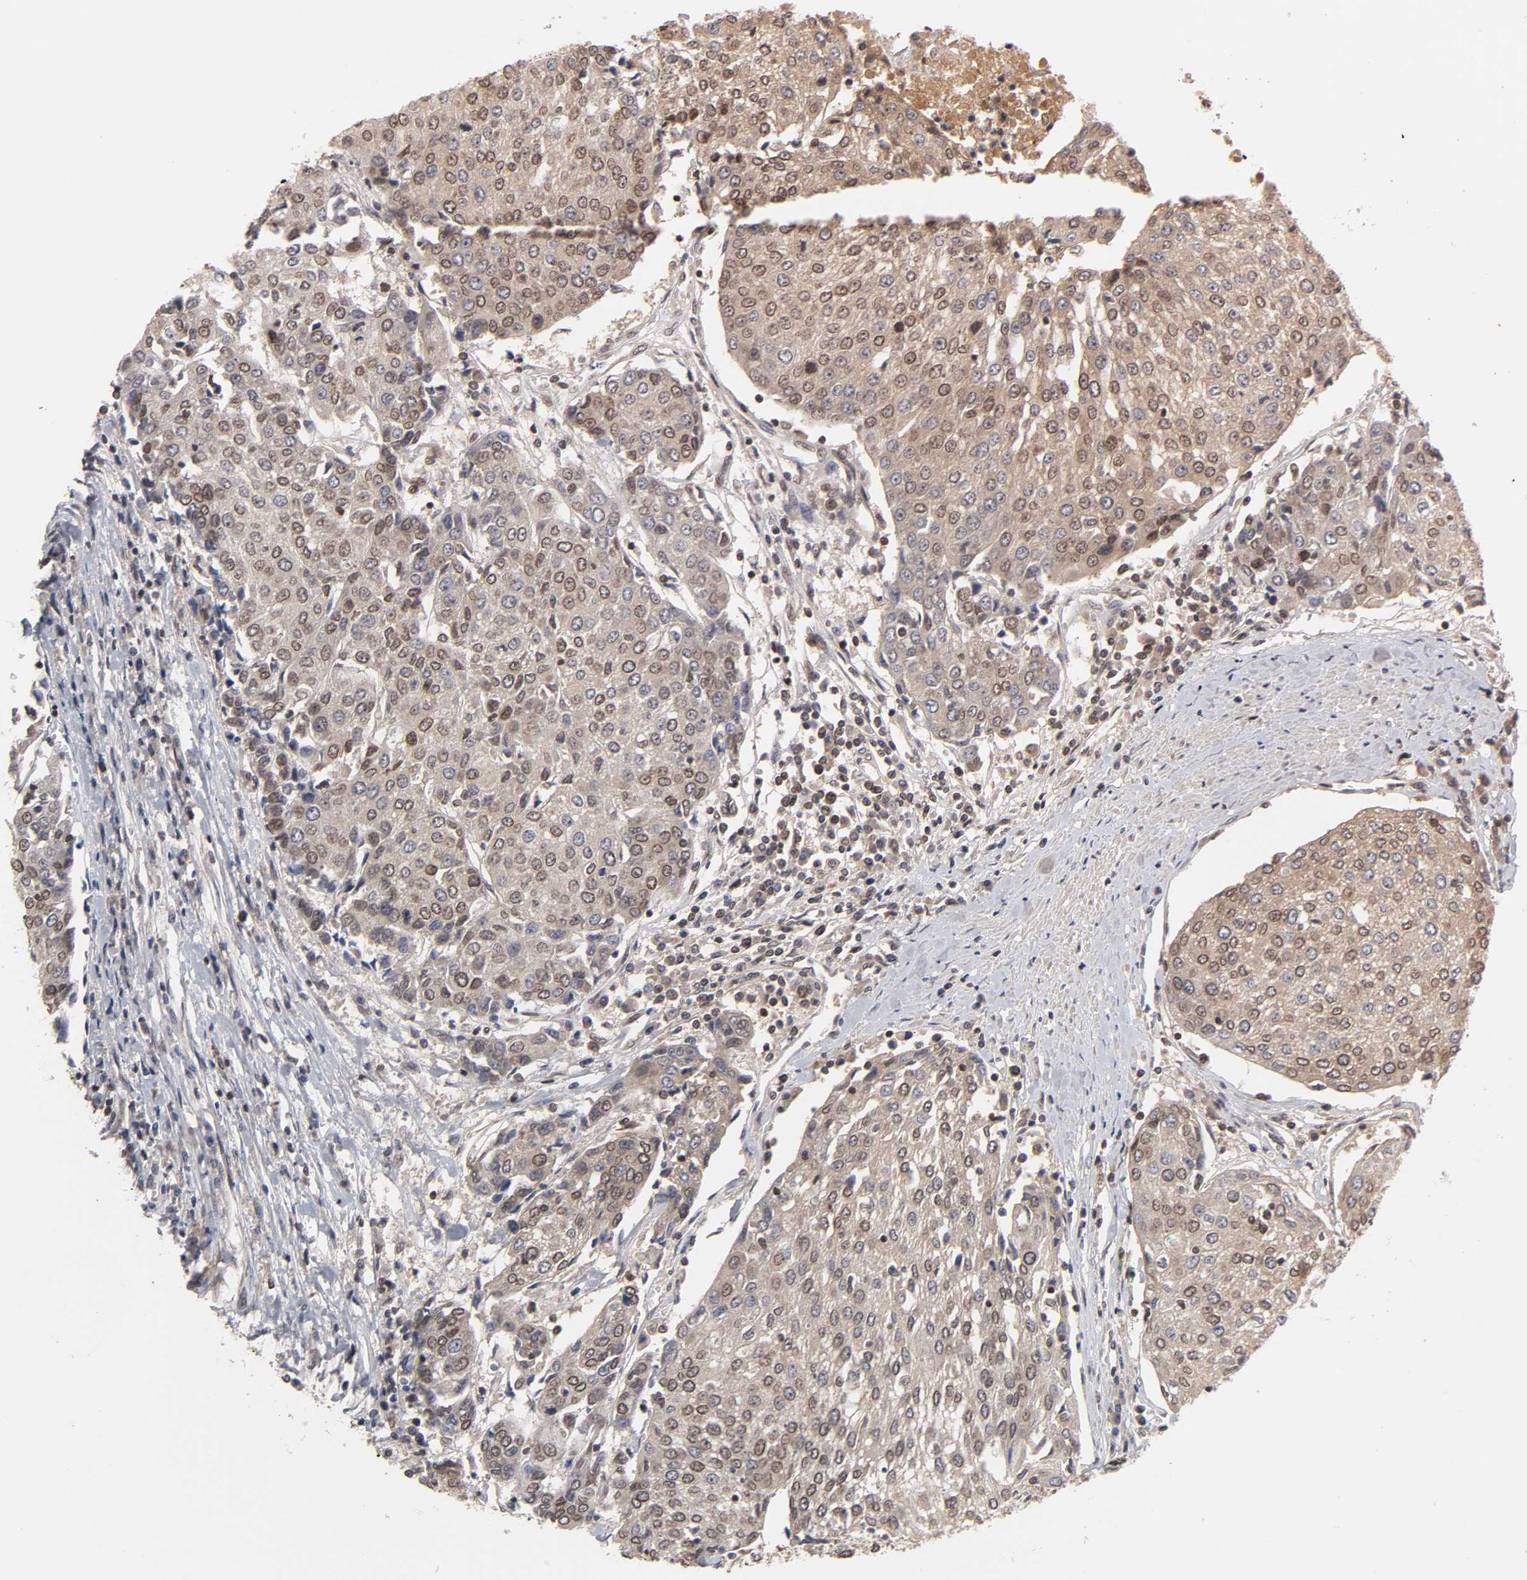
{"staining": {"intensity": "strong", "quantity": ">75%", "location": "cytoplasmic/membranous,nuclear"}, "tissue": "urothelial cancer", "cell_type": "Tumor cells", "image_type": "cancer", "snomed": [{"axis": "morphology", "description": "Urothelial carcinoma, High grade"}, {"axis": "topography", "description": "Urinary bladder"}], "caption": "Brown immunohistochemical staining in urothelial carcinoma (high-grade) demonstrates strong cytoplasmic/membranous and nuclear expression in about >75% of tumor cells.", "gene": "CPN2", "patient": {"sex": "female", "age": 85}}